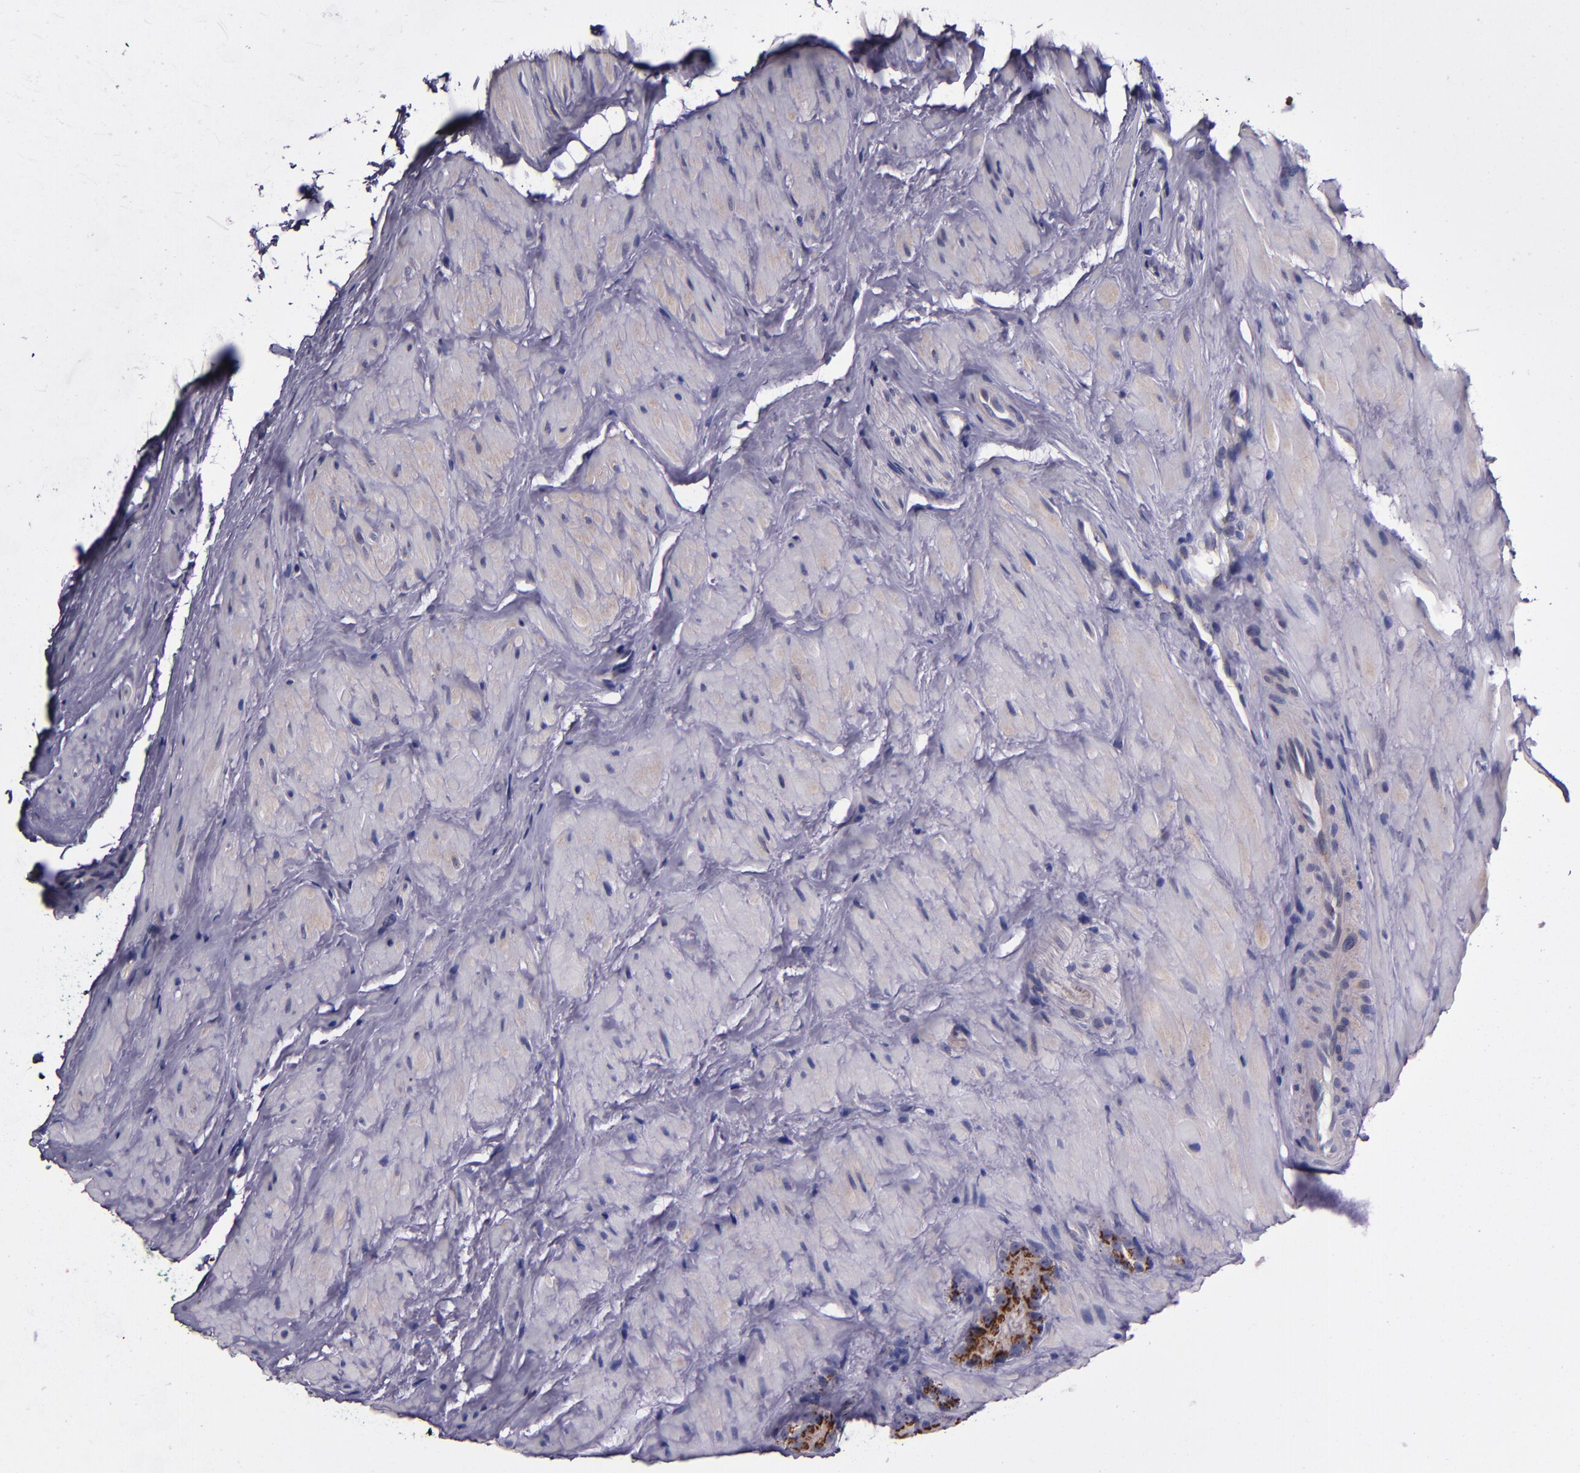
{"staining": {"intensity": "strong", "quantity": ">75%", "location": "cytoplasmic/membranous"}, "tissue": "prostate cancer", "cell_type": "Tumor cells", "image_type": "cancer", "snomed": [{"axis": "morphology", "description": "Adenocarcinoma, High grade"}, {"axis": "topography", "description": "Prostate"}], "caption": "A brown stain shows strong cytoplasmic/membranous expression of a protein in prostate cancer tumor cells.", "gene": "RAB41", "patient": {"sex": "male", "age": 70}}